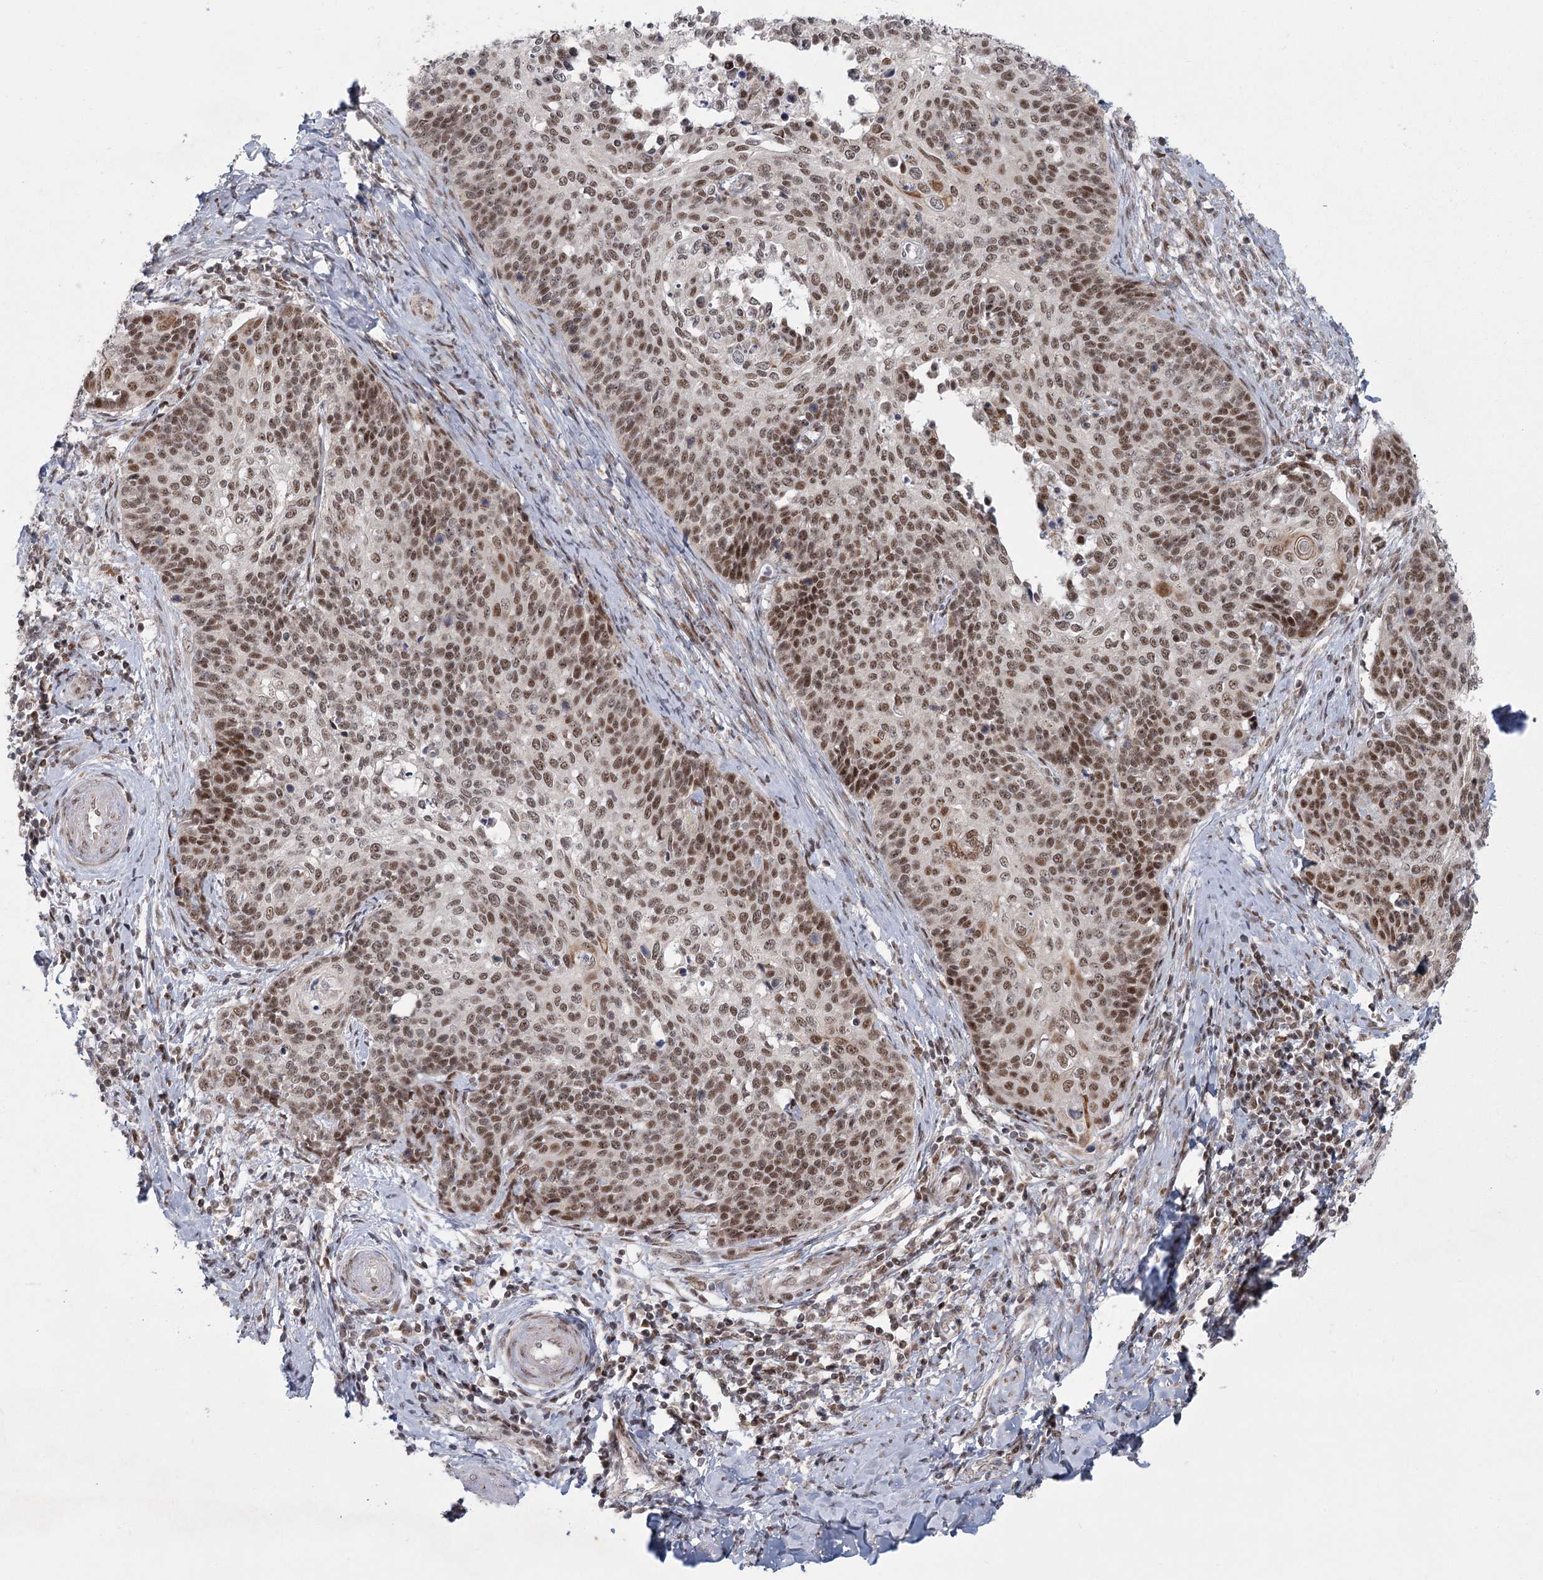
{"staining": {"intensity": "moderate", "quantity": ">75%", "location": "nuclear"}, "tissue": "cervical cancer", "cell_type": "Tumor cells", "image_type": "cancer", "snomed": [{"axis": "morphology", "description": "Squamous cell carcinoma, NOS"}, {"axis": "topography", "description": "Cervix"}], "caption": "Squamous cell carcinoma (cervical) stained for a protein (brown) exhibits moderate nuclear positive positivity in about >75% of tumor cells.", "gene": "CIB4", "patient": {"sex": "female", "age": 39}}